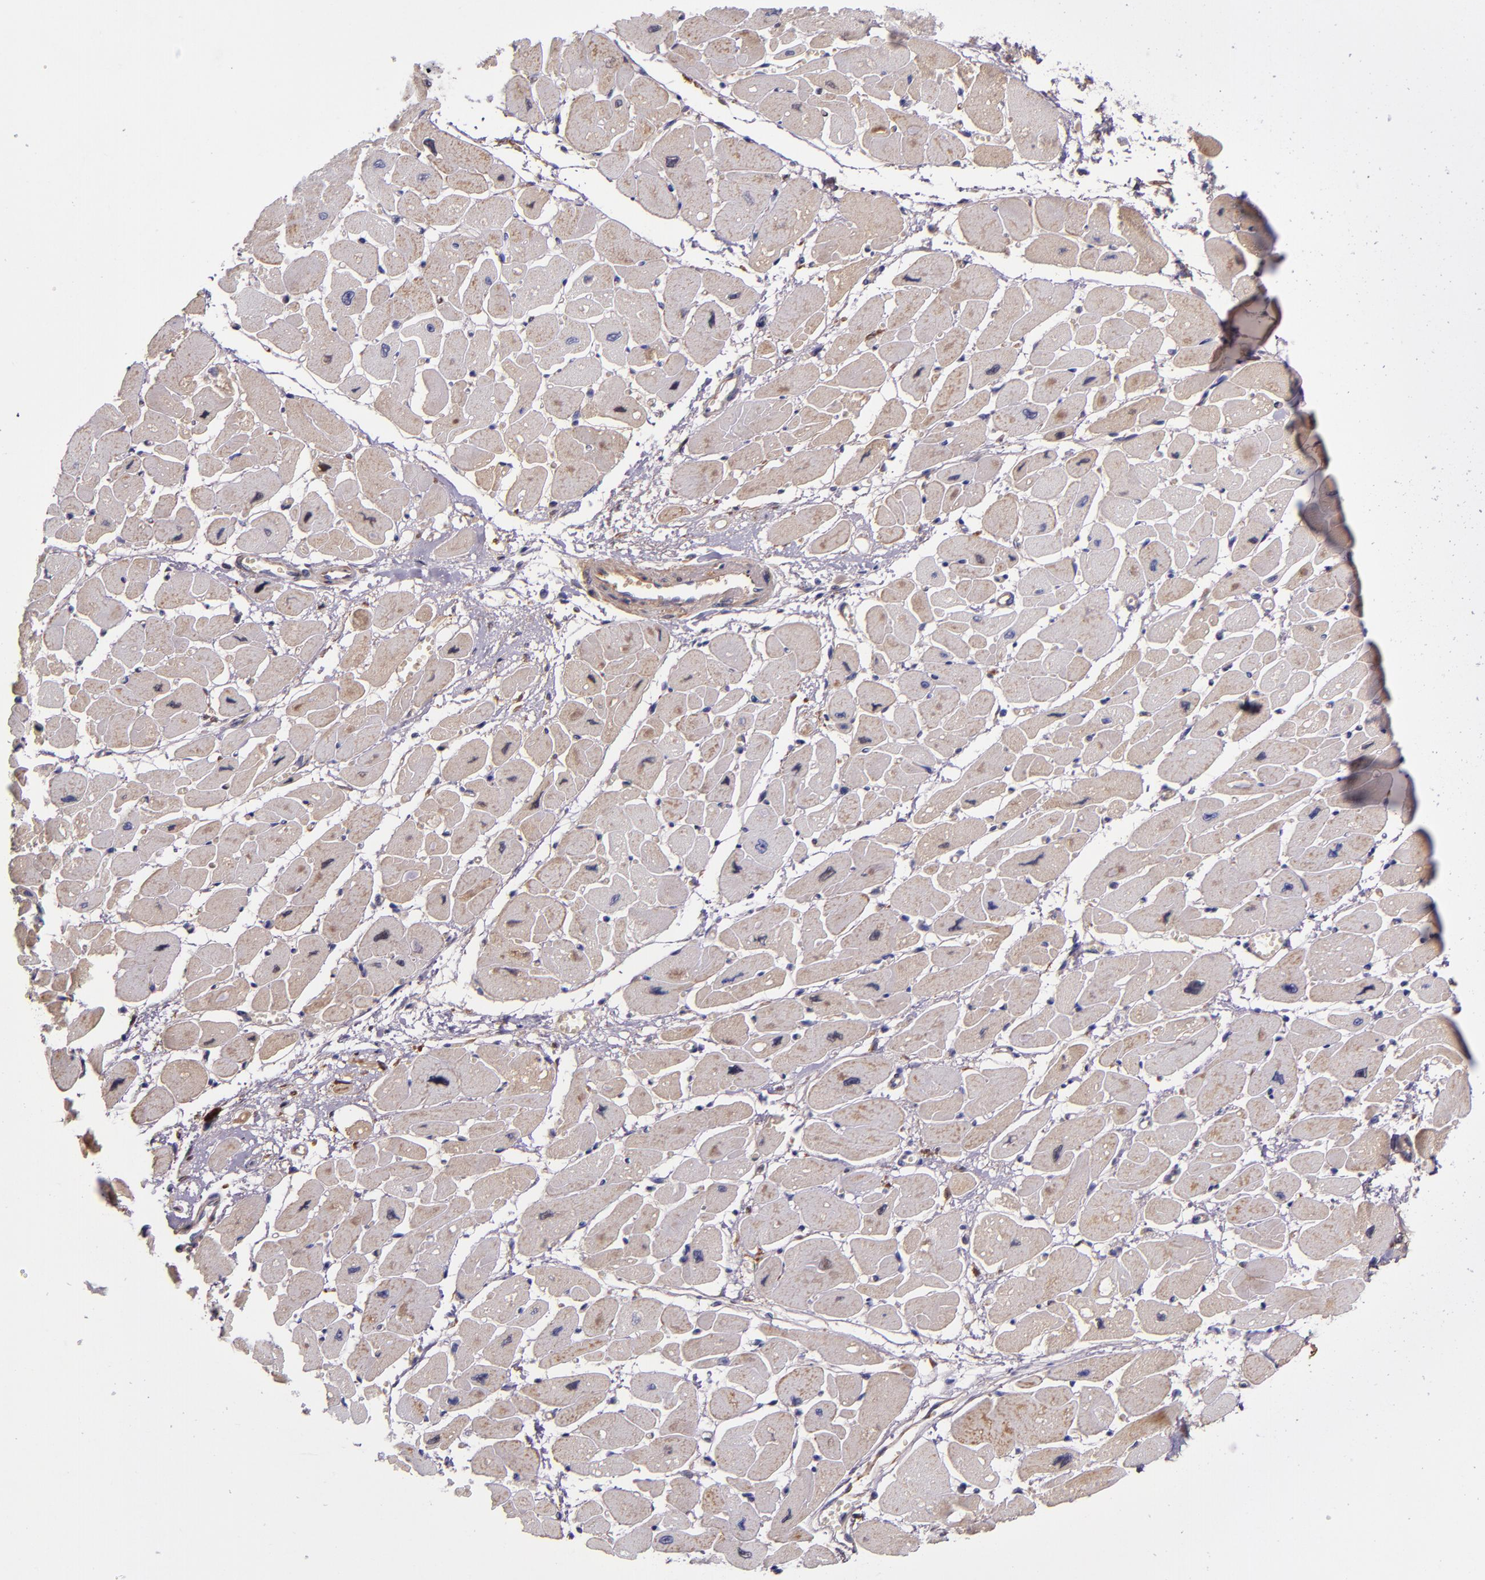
{"staining": {"intensity": "weak", "quantity": "25%-75%", "location": "cytoplasmic/membranous"}, "tissue": "heart muscle", "cell_type": "Cardiomyocytes", "image_type": "normal", "snomed": [{"axis": "morphology", "description": "Normal tissue, NOS"}, {"axis": "topography", "description": "Heart"}], "caption": "Approximately 25%-75% of cardiomyocytes in unremarkable heart muscle demonstrate weak cytoplasmic/membranous protein positivity as visualized by brown immunohistochemical staining.", "gene": "CLEC3B", "patient": {"sex": "female", "age": 54}}